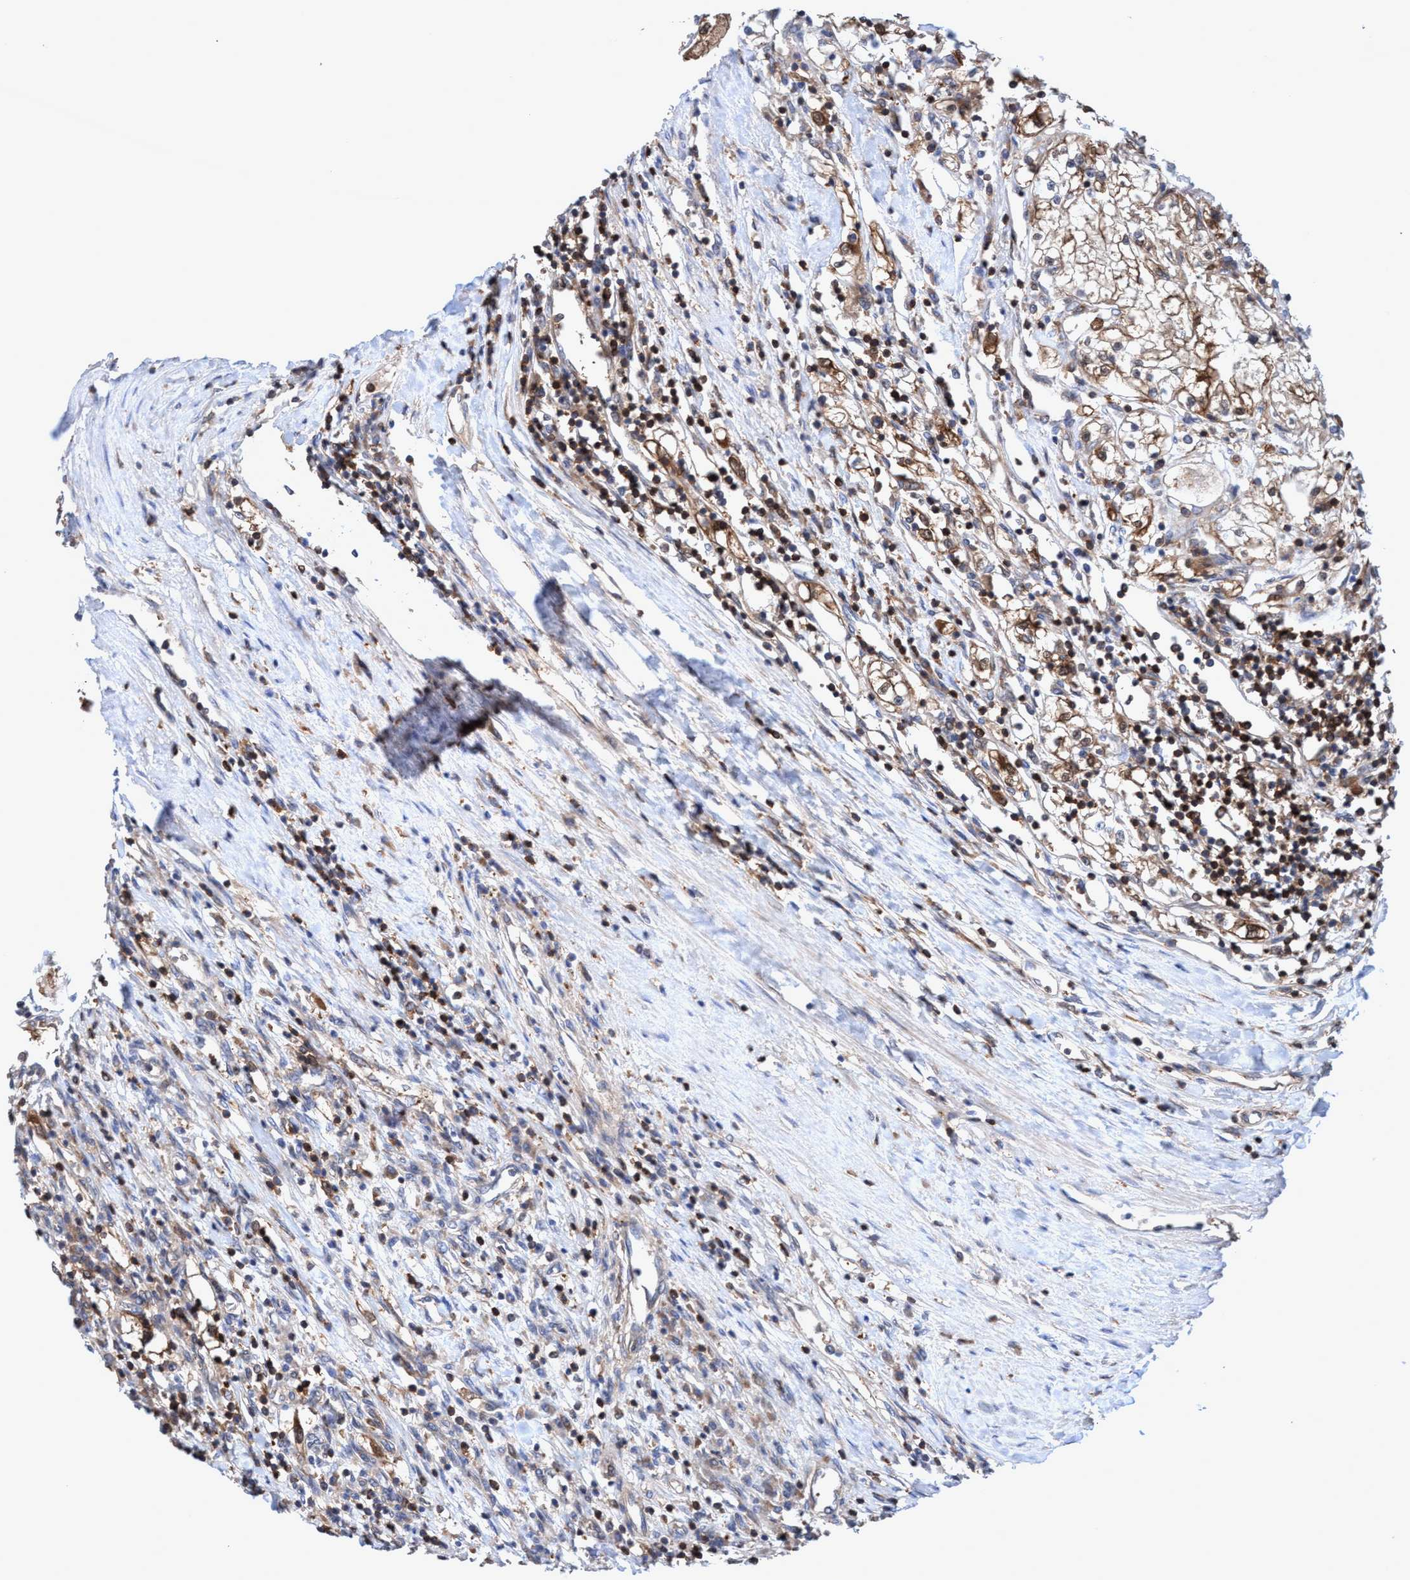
{"staining": {"intensity": "moderate", "quantity": ">75%", "location": "cytoplasmic/membranous"}, "tissue": "renal cancer", "cell_type": "Tumor cells", "image_type": "cancer", "snomed": [{"axis": "morphology", "description": "Adenocarcinoma, NOS"}, {"axis": "topography", "description": "Kidney"}], "caption": "IHC histopathology image of human renal cancer (adenocarcinoma) stained for a protein (brown), which exhibits medium levels of moderate cytoplasmic/membranous positivity in about >75% of tumor cells.", "gene": "GLOD4", "patient": {"sex": "male", "age": 68}}